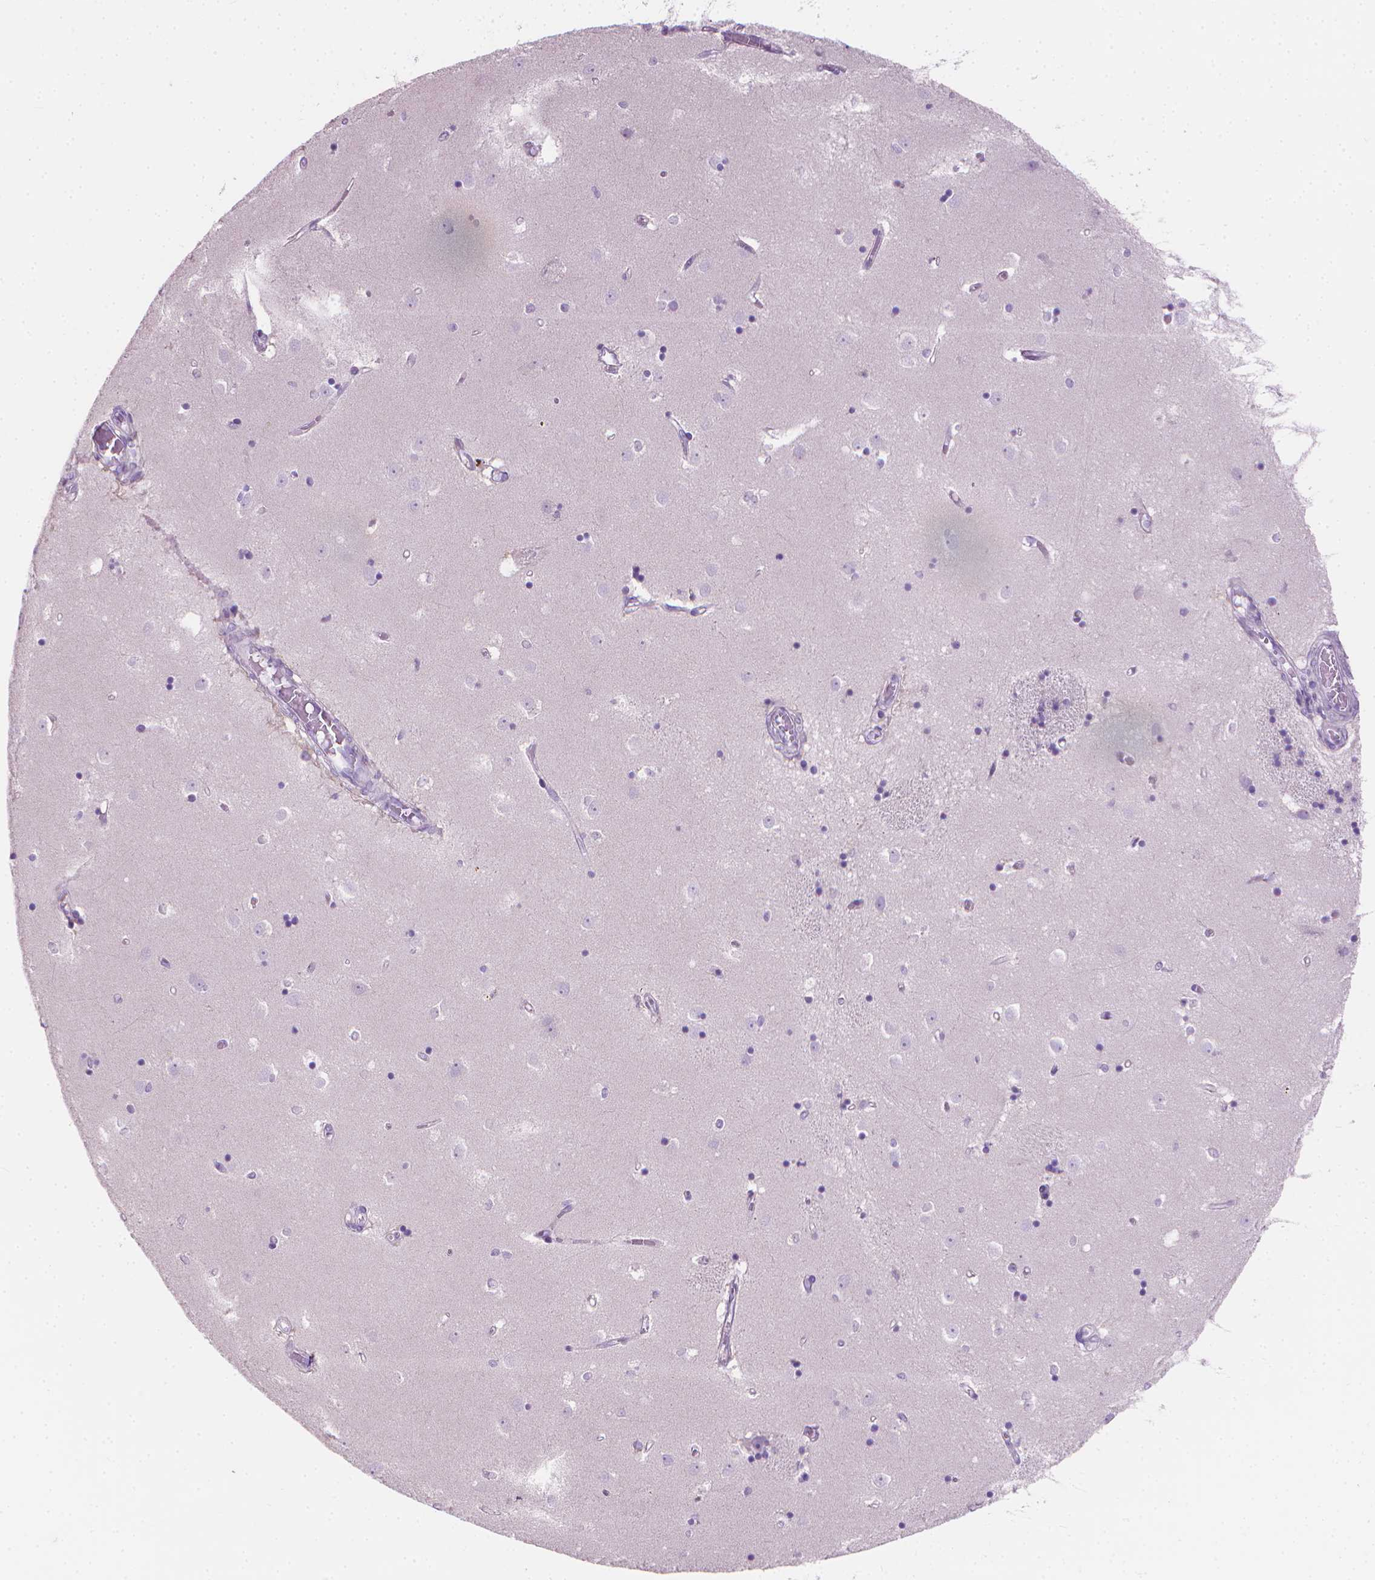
{"staining": {"intensity": "negative", "quantity": "none", "location": "none"}, "tissue": "caudate", "cell_type": "Glial cells", "image_type": "normal", "snomed": [{"axis": "morphology", "description": "Normal tissue, NOS"}, {"axis": "topography", "description": "Lateral ventricle wall"}], "caption": "Immunohistochemistry photomicrograph of normal human caudate stained for a protein (brown), which reveals no positivity in glial cells. (DAB IHC visualized using brightfield microscopy, high magnification).", "gene": "CABCOCO1", "patient": {"sex": "male", "age": 54}}